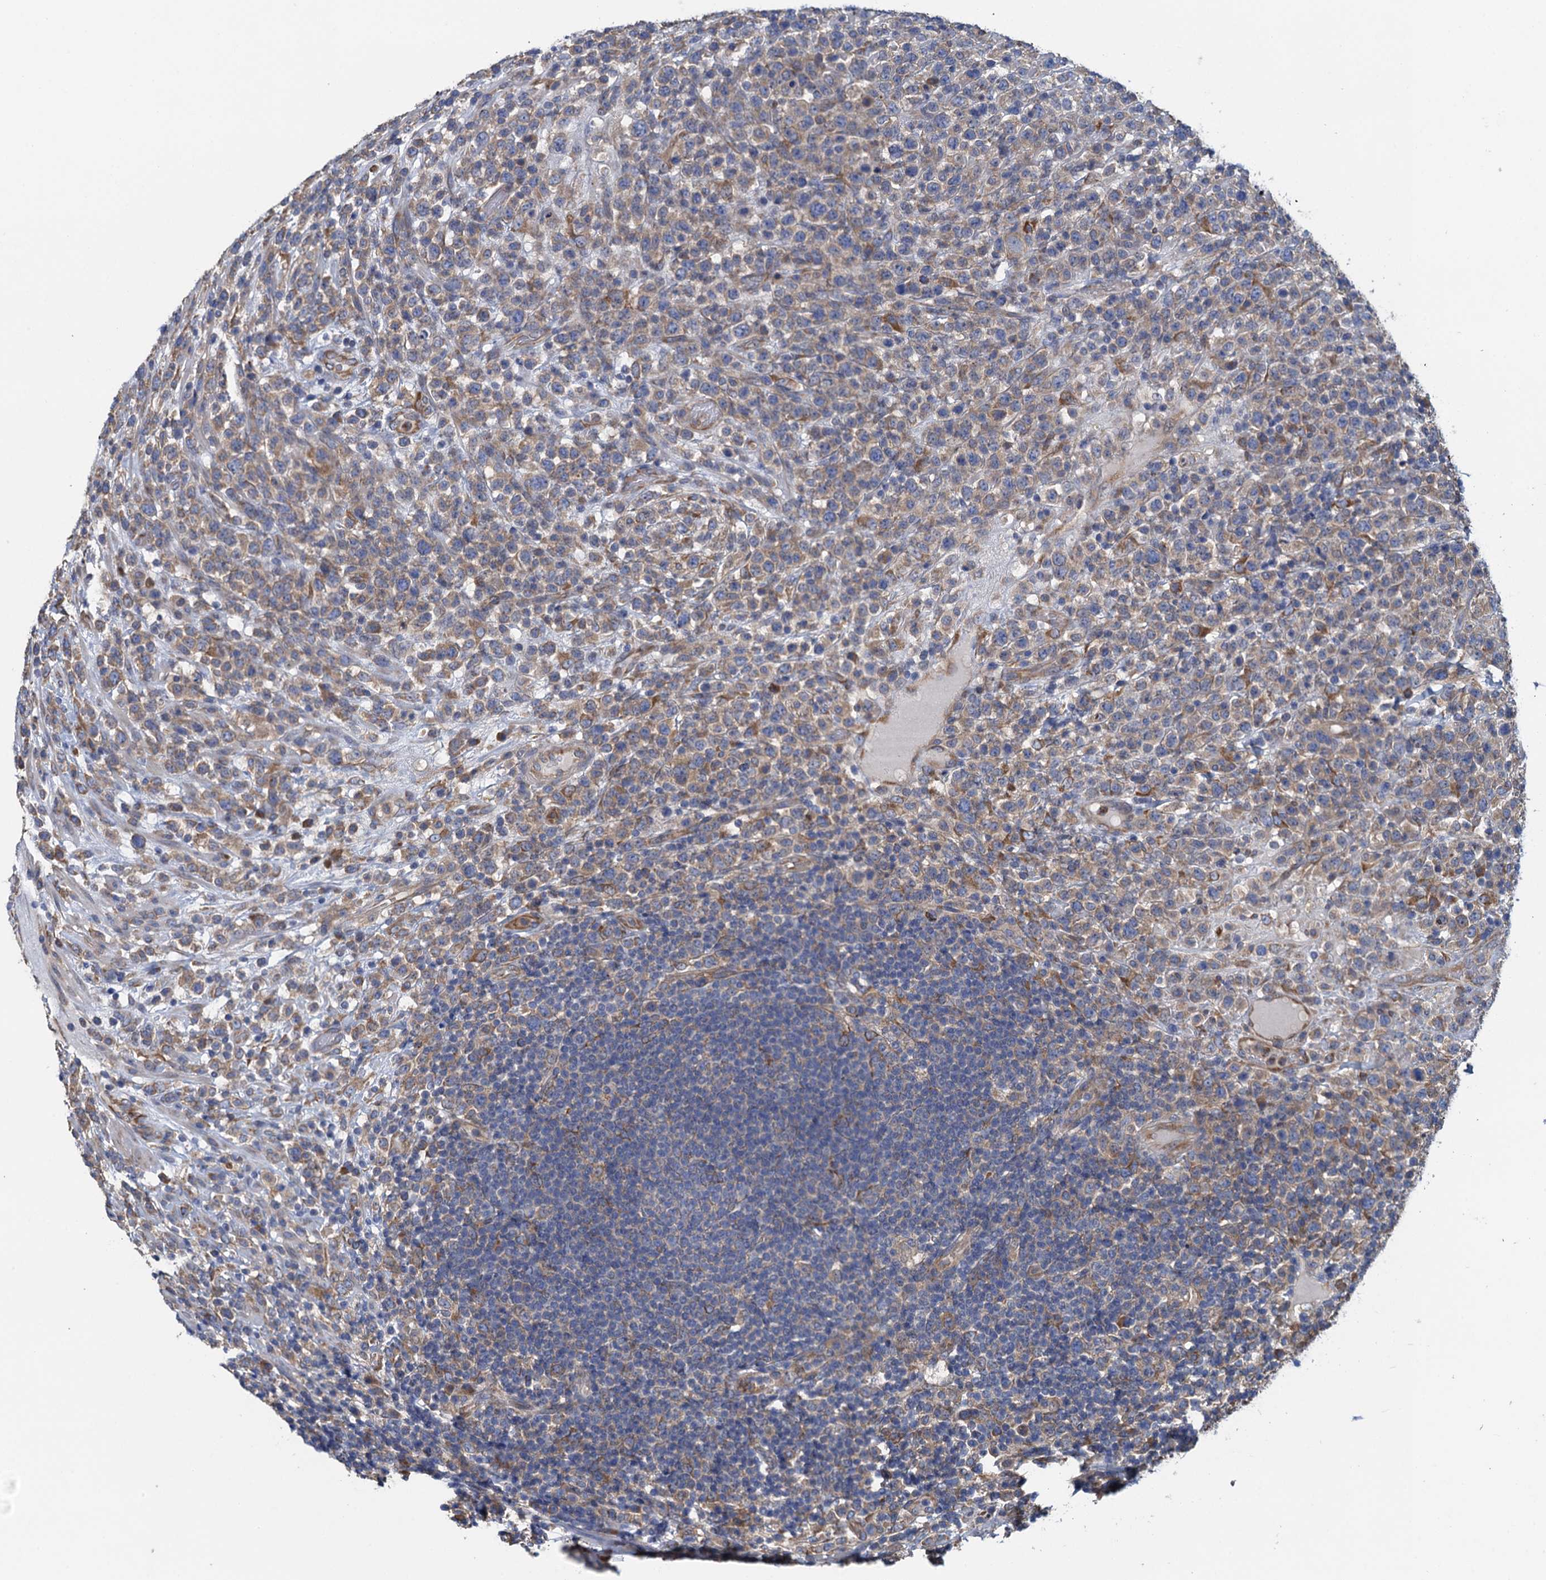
{"staining": {"intensity": "weak", "quantity": "25%-75%", "location": "cytoplasmic/membranous"}, "tissue": "lymphoma", "cell_type": "Tumor cells", "image_type": "cancer", "snomed": [{"axis": "morphology", "description": "Malignant lymphoma, non-Hodgkin's type, High grade"}, {"axis": "topography", "description": "Colon"}], "caption": "A photomicrograph showing weak cytoplasmic/membranous positivity in approximately 25%-75% of tumor cells in malignant lymphoma, non-Hodgkin's type (high-grade), as visualized by brown immunohistochemical staining.", "gene": "ADCY9", "patient": {"sex": "female", "age": 53}}